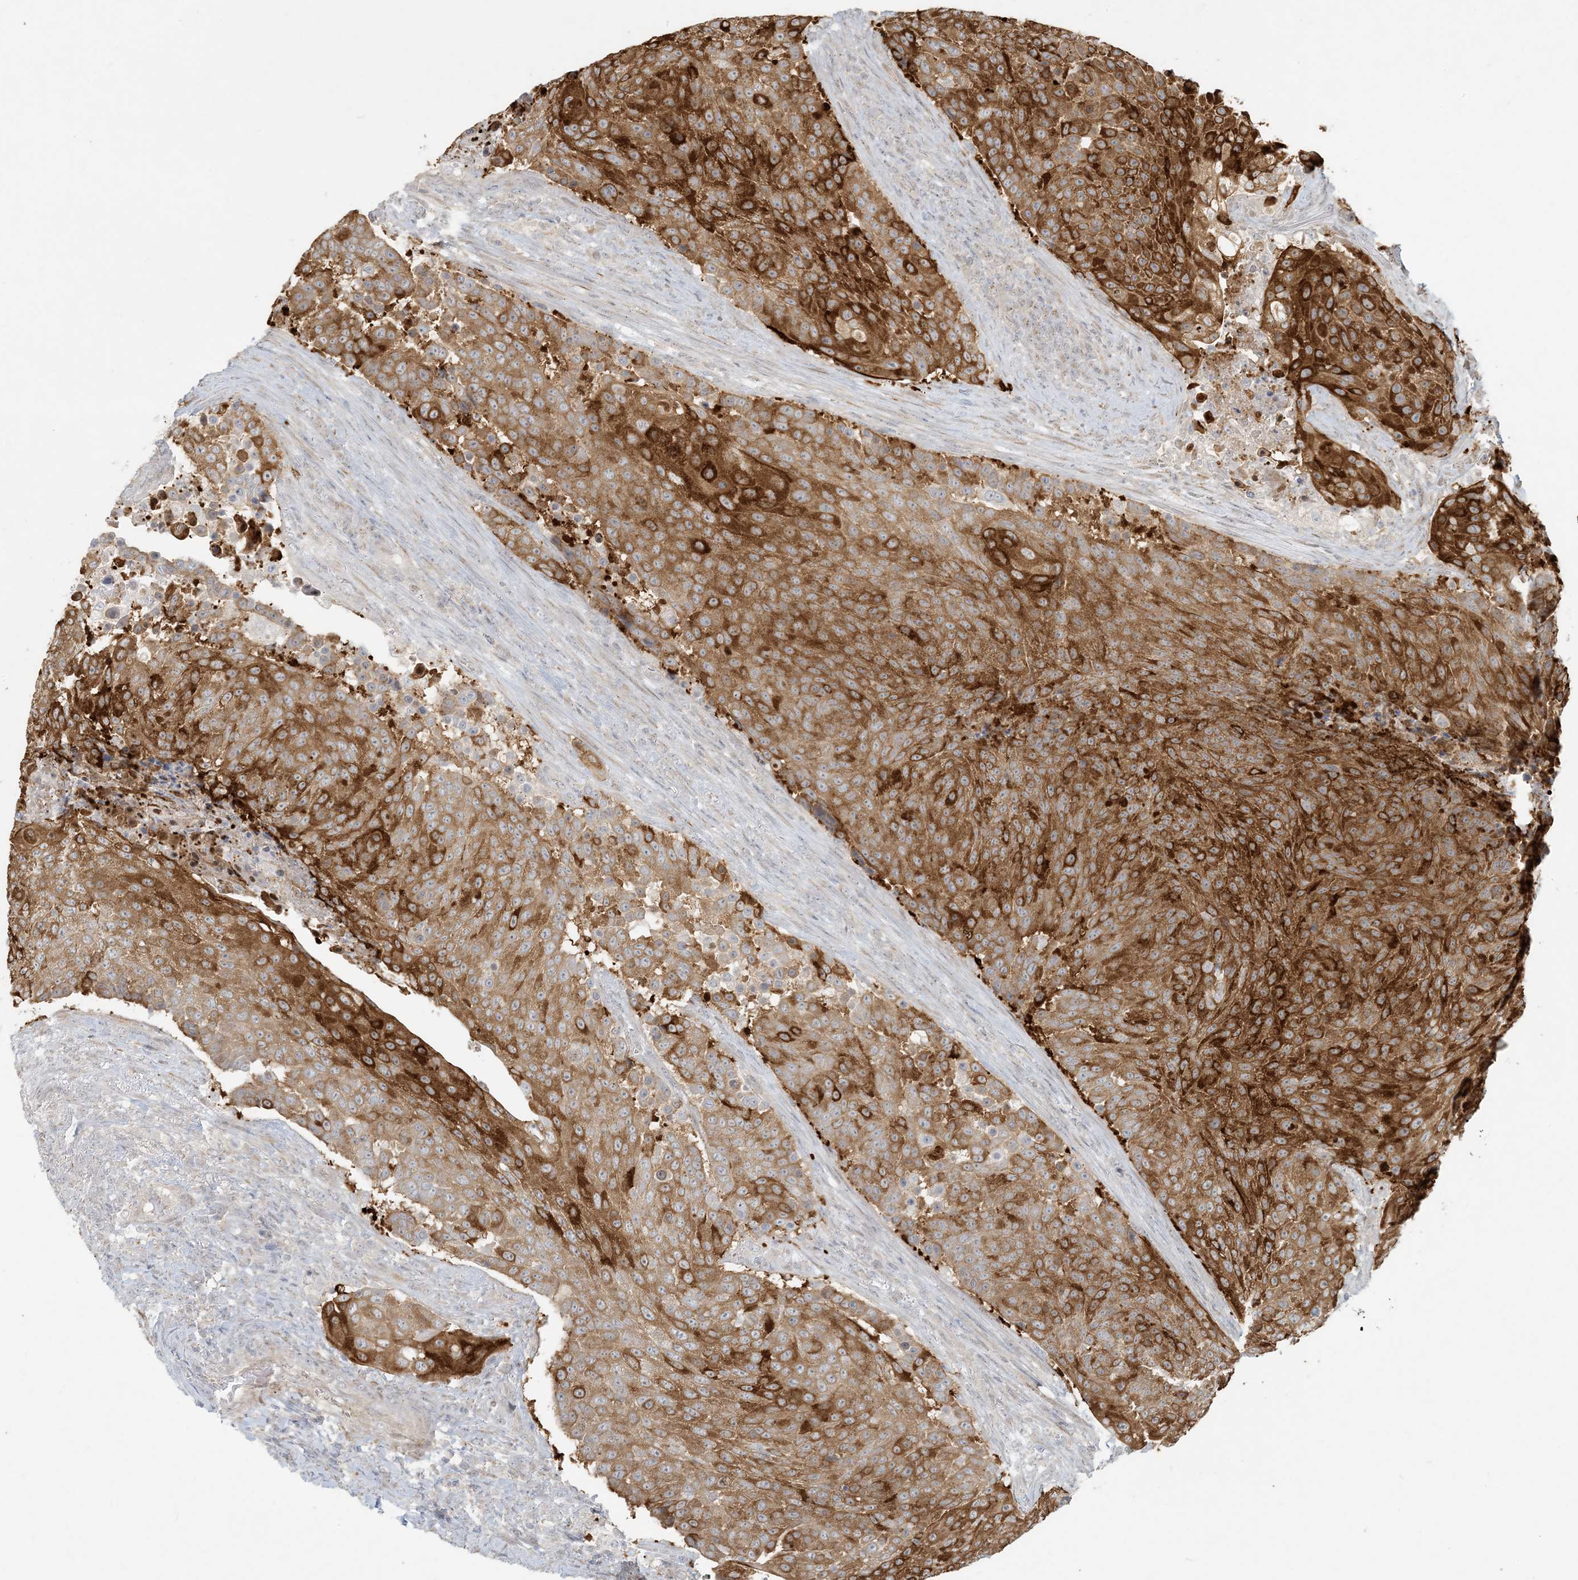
{"staining": {"intensity": "strong", "quantity": "25%-75%", "location": "cytoplasmic/membranous"}, "tissue": "urothelial cancer", "cell_type": "Tumor cells", "image_type": "cancer", "snomed": [{"axis": "morphology", "description": "Urothelial carcinoma, High grade"}, {"axis": "topography", "description": "Urinary bladder"}], "caption": "Protein staining of urothelial cancer tissue reveals strong cytoplasmic/membranous staining in about 25%-75% of tumor cells.", "gene": "BCORL1", "patient": {"sex": "female", "age": 63}}